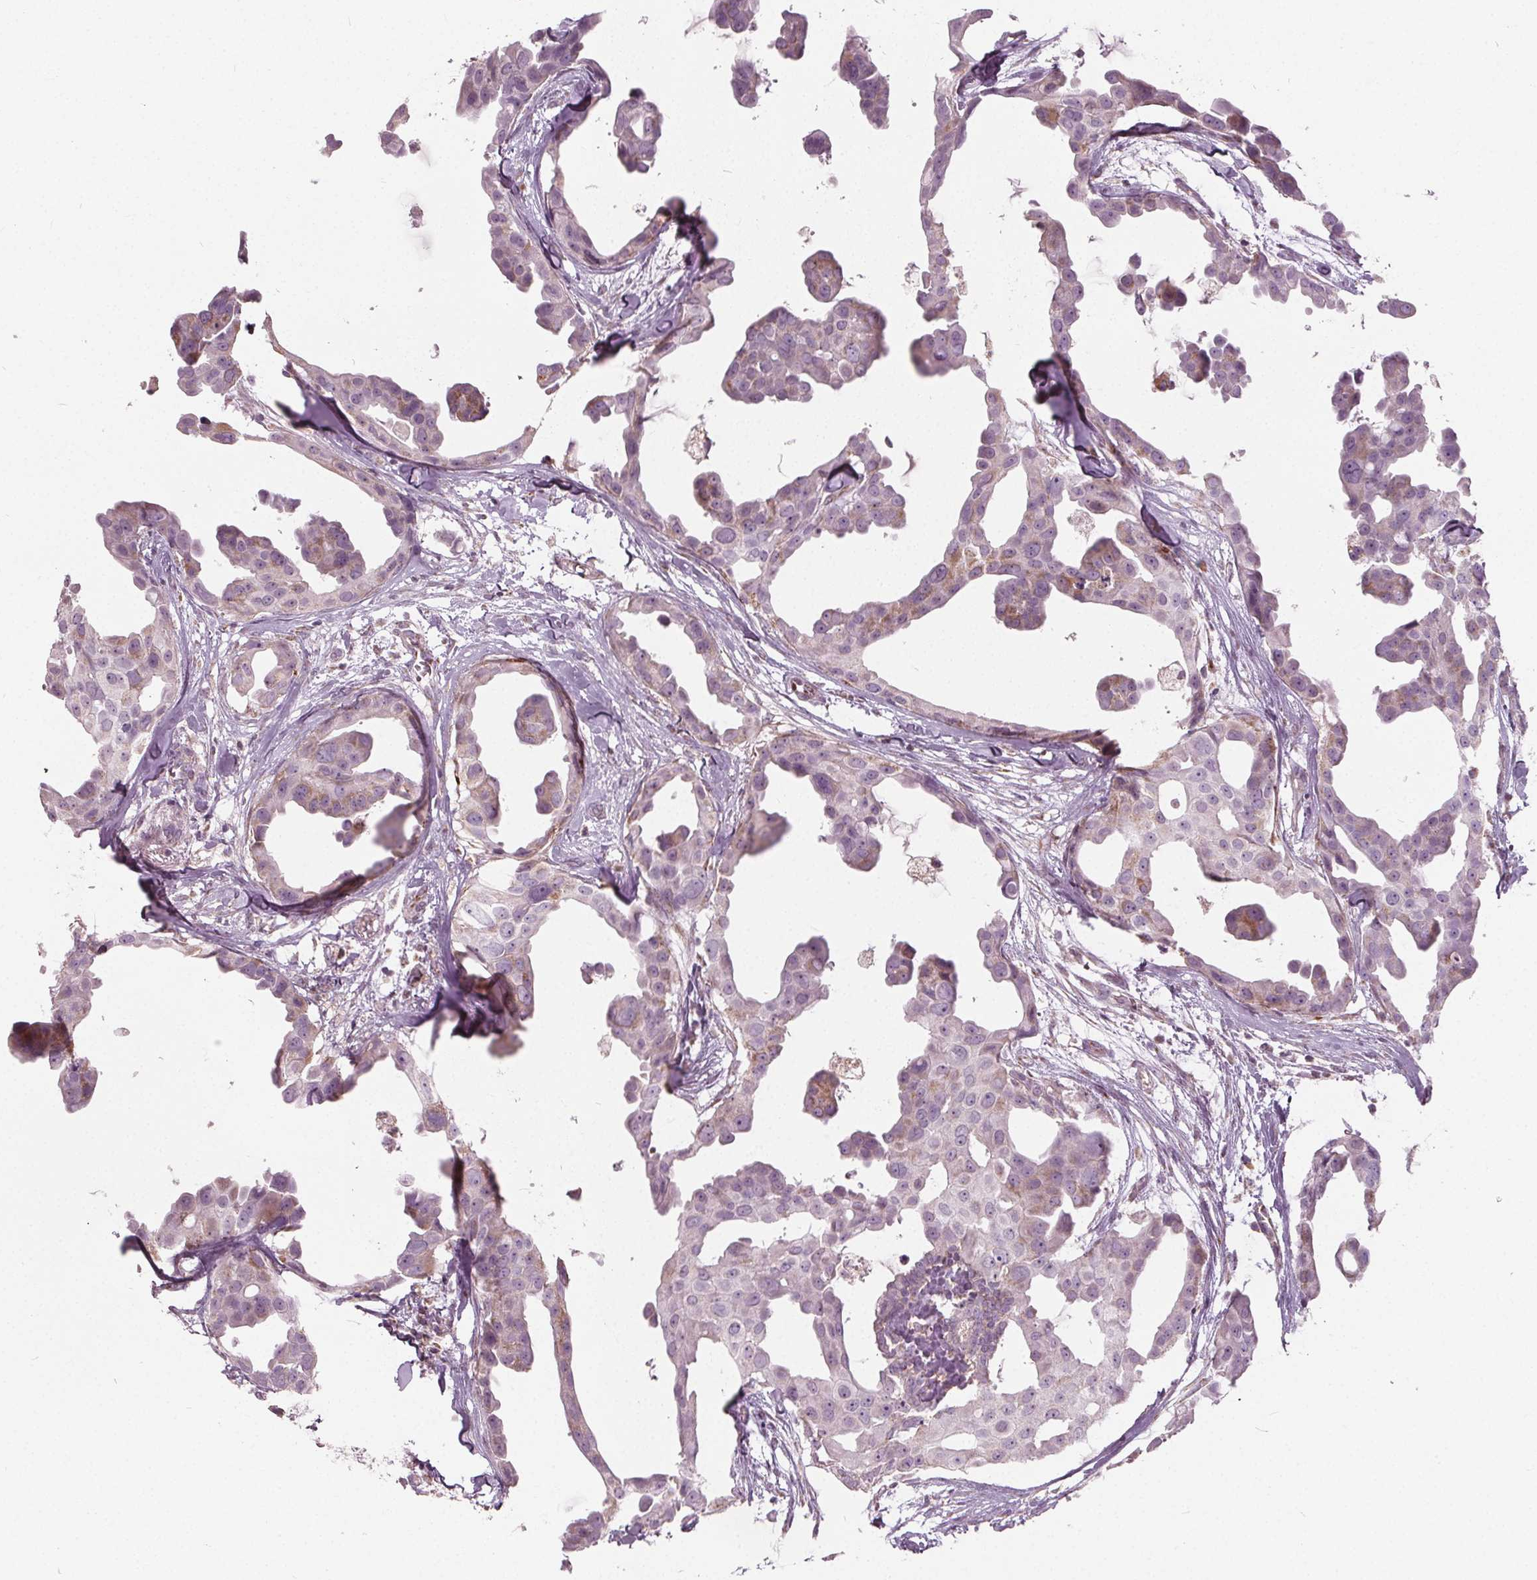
{"staining": {"intensity": "weak", "quantity": "<25%", "location": "cytoplasmic/membranous"}, "tissue": "breast cancer", "cell_type": "Tumor cells", "image_type": "cancer", "snomed": [{"axis": "morphology", "description": "Duct carcinoma"}, {"axis": "topography", "description": "Breast"}], "caption": "DAB (3,3'-diaminobenzidine) immunohistochemical staining of breast cancer (intraductal carcinoma) reveals no significant expression in tumor cells.", "gene": "ECI2", "patient": {"sex": "female", "age": 38}}